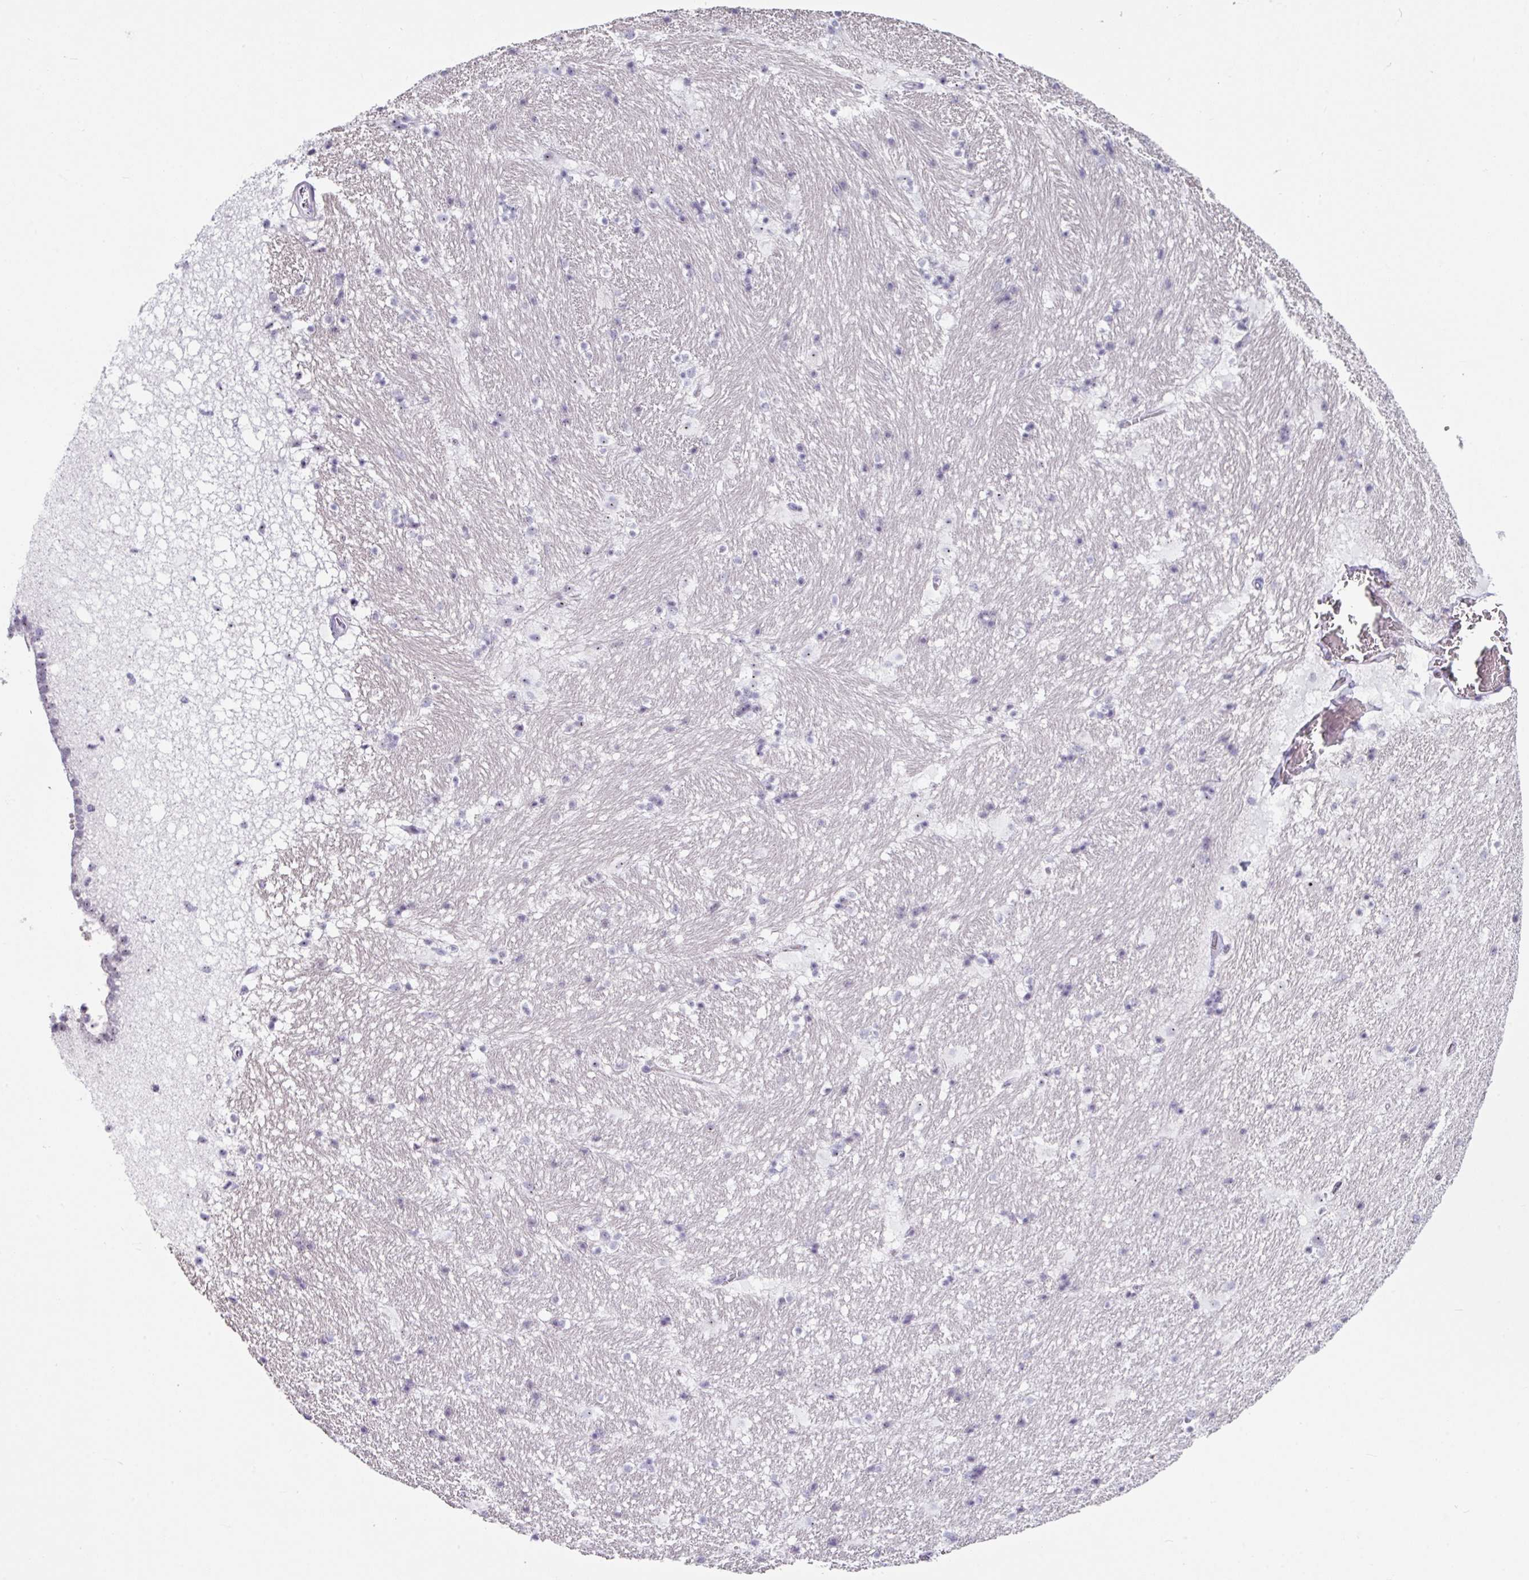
{"staining": {"intensity": "negative", "quantity": "none", "location": "none"}, "tissue": "hippocampus", "cell_type": "Glial cells", "image_type": "normal", "snomed": [{"axis": "morphology", "description": "Normal tissue, NOS"}, {"axis": "topography", "description": "Hippocampus"}], "caption": "Hippocampus was stained to show a protein in brown. There is no significant positivity in glial cells. Brightfield microscopy of IHC stained with DAB (brown) and hematoxylin (blue), captured at high magnification.", "gene": "BMS1", "patient": {"sex": "male", "age": 37}}